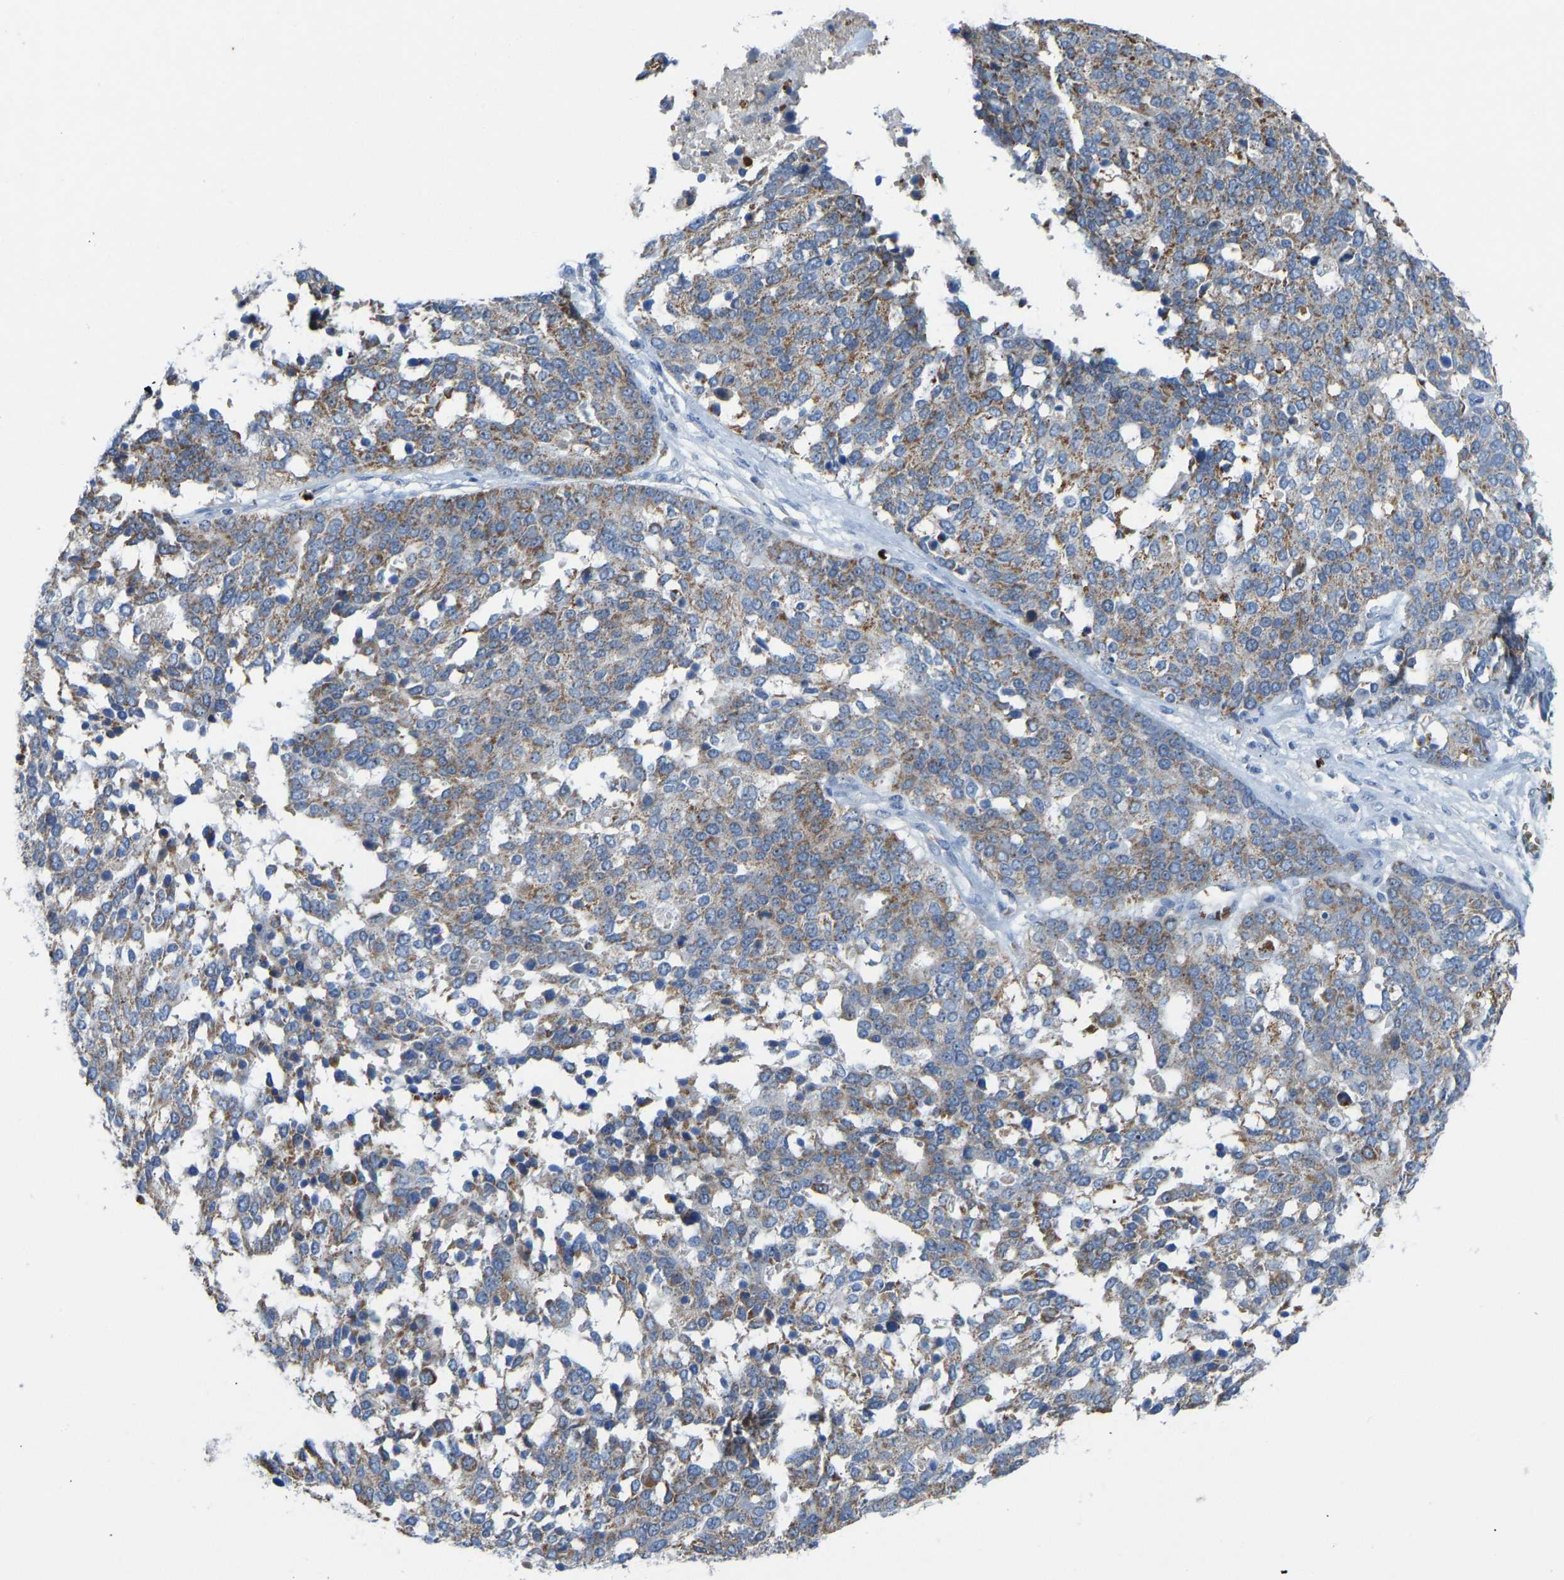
{"staining": {"intensity": "moderate", "quantity": ">75%", "location": "cytoplasmic/membranous"}, "tissue": "ovarian cancer", "cell_type": "Tumor cells", "image_type": "cancer", "snomed": [{"axis": "morphology", "description": "Cystadenocarcinoma, serous, NOS"}, {"axis": "topography", "description": "Ovary"}], "caption": "Immunohistochemical staining of ovarian serous cystadenocarcinoma shows medium levels of moderate cytoplasmic/membranous protein expression in approximately >75% of tumor cells.", "gene": "PIGS", "patient": {"sex": "female", "age": 44}}